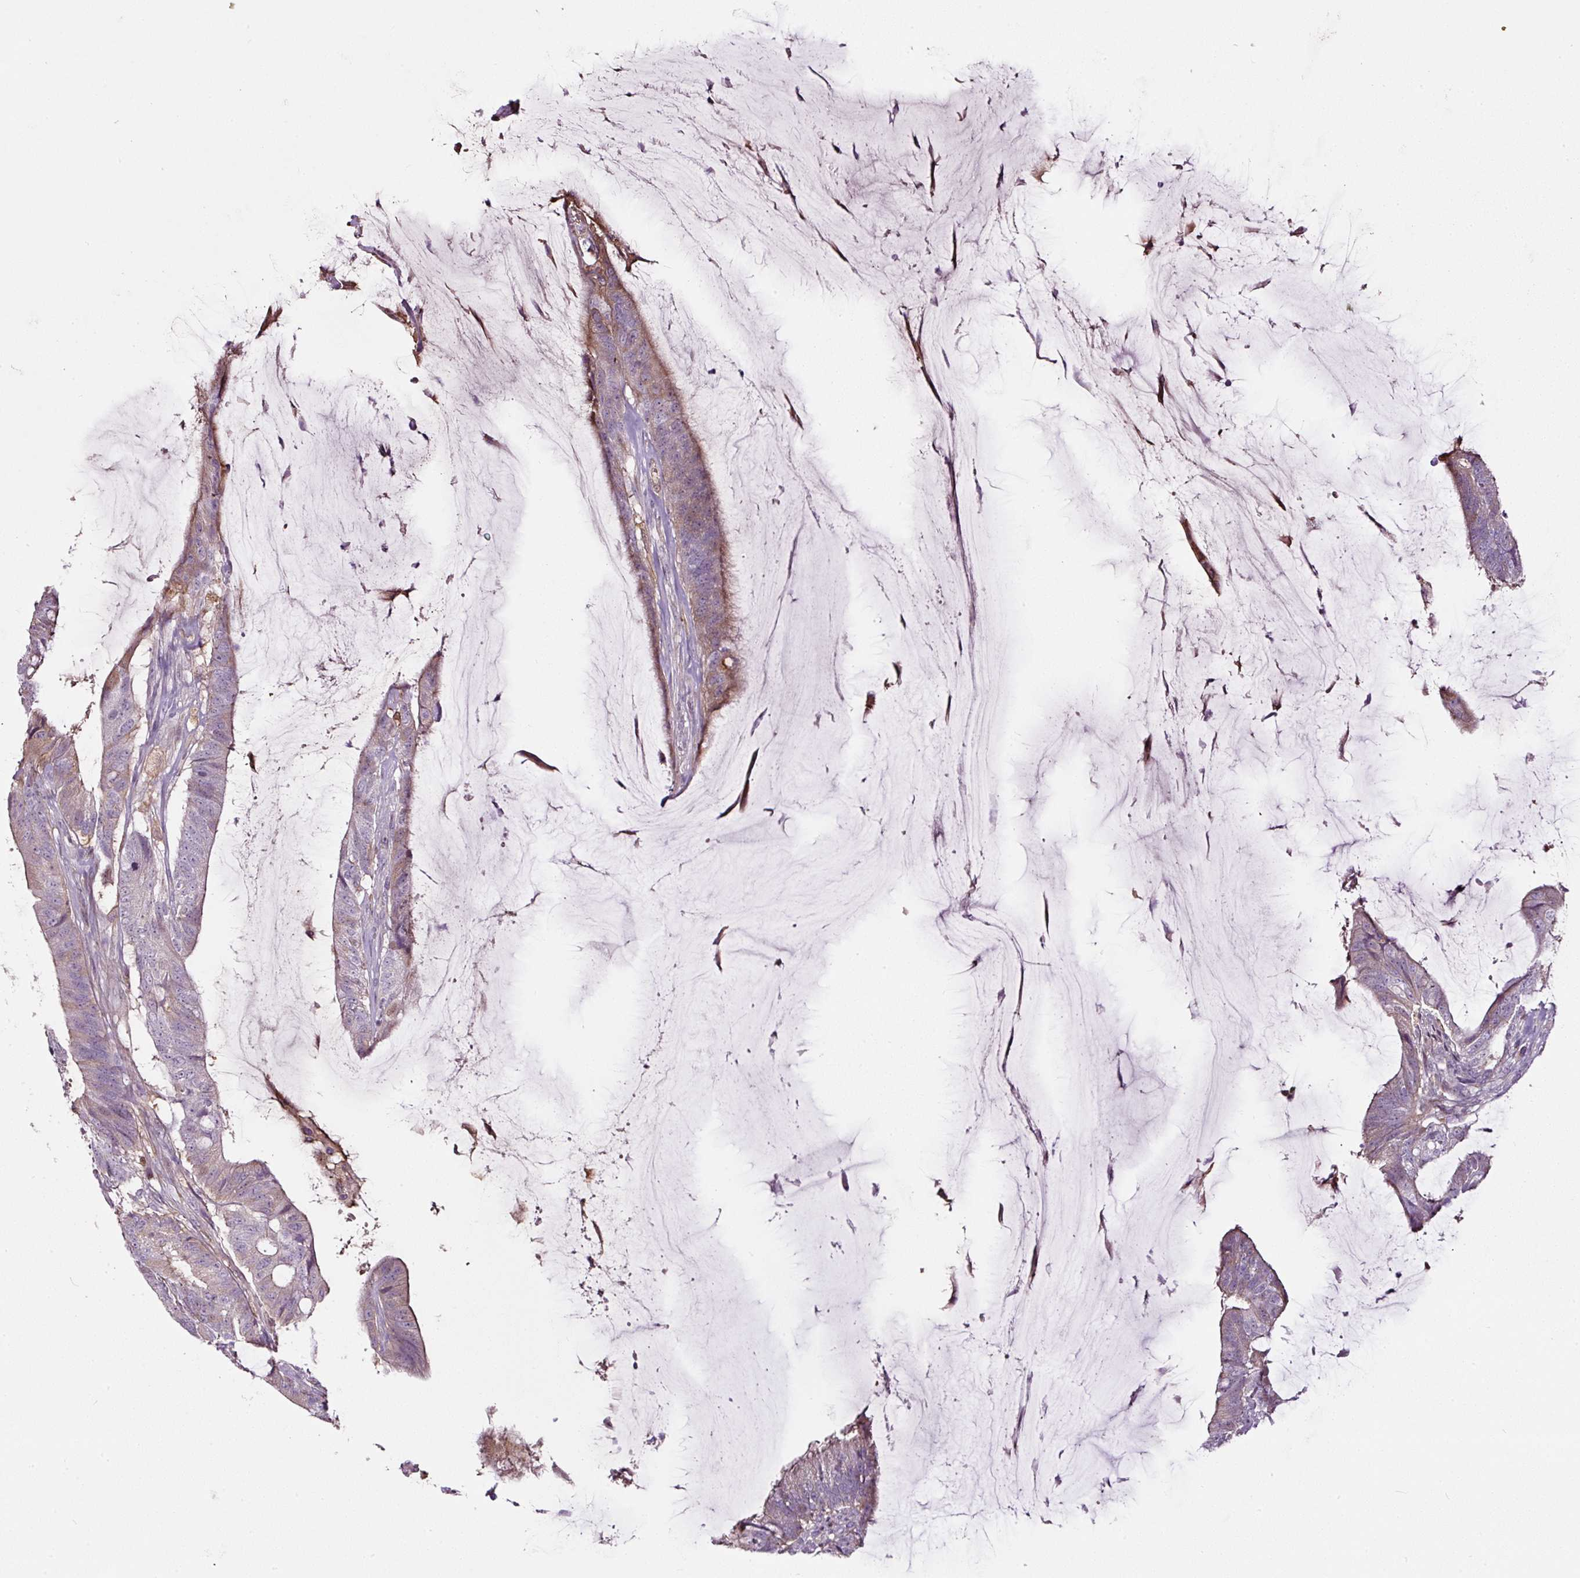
{"staining": {"intensity": "weak", "quantity": "<25%", "location": "cytoplasmic/membranous"}, "tissue": "colorectal cancer", "cell_type": "Tumor cells", "image_type": "cancer", "snomed": [{"axis": "morphology", "description": "Adenocarcinoma, NOS"}, {"axis": "topography", "description": "Colon"}], "caption": "Immunohistochemistry of human colorectal adenocarcinoma demonstrates no expression in tumor cells. (Stains: DAB (3,3'-diaminobenzidine) immunohistochemistry with hematoxylin counter stain, Microscopy: brightfield microscopy at high magnification).", "gene": "LRRC24", "patient": {"sex": "female", "age": 43}}